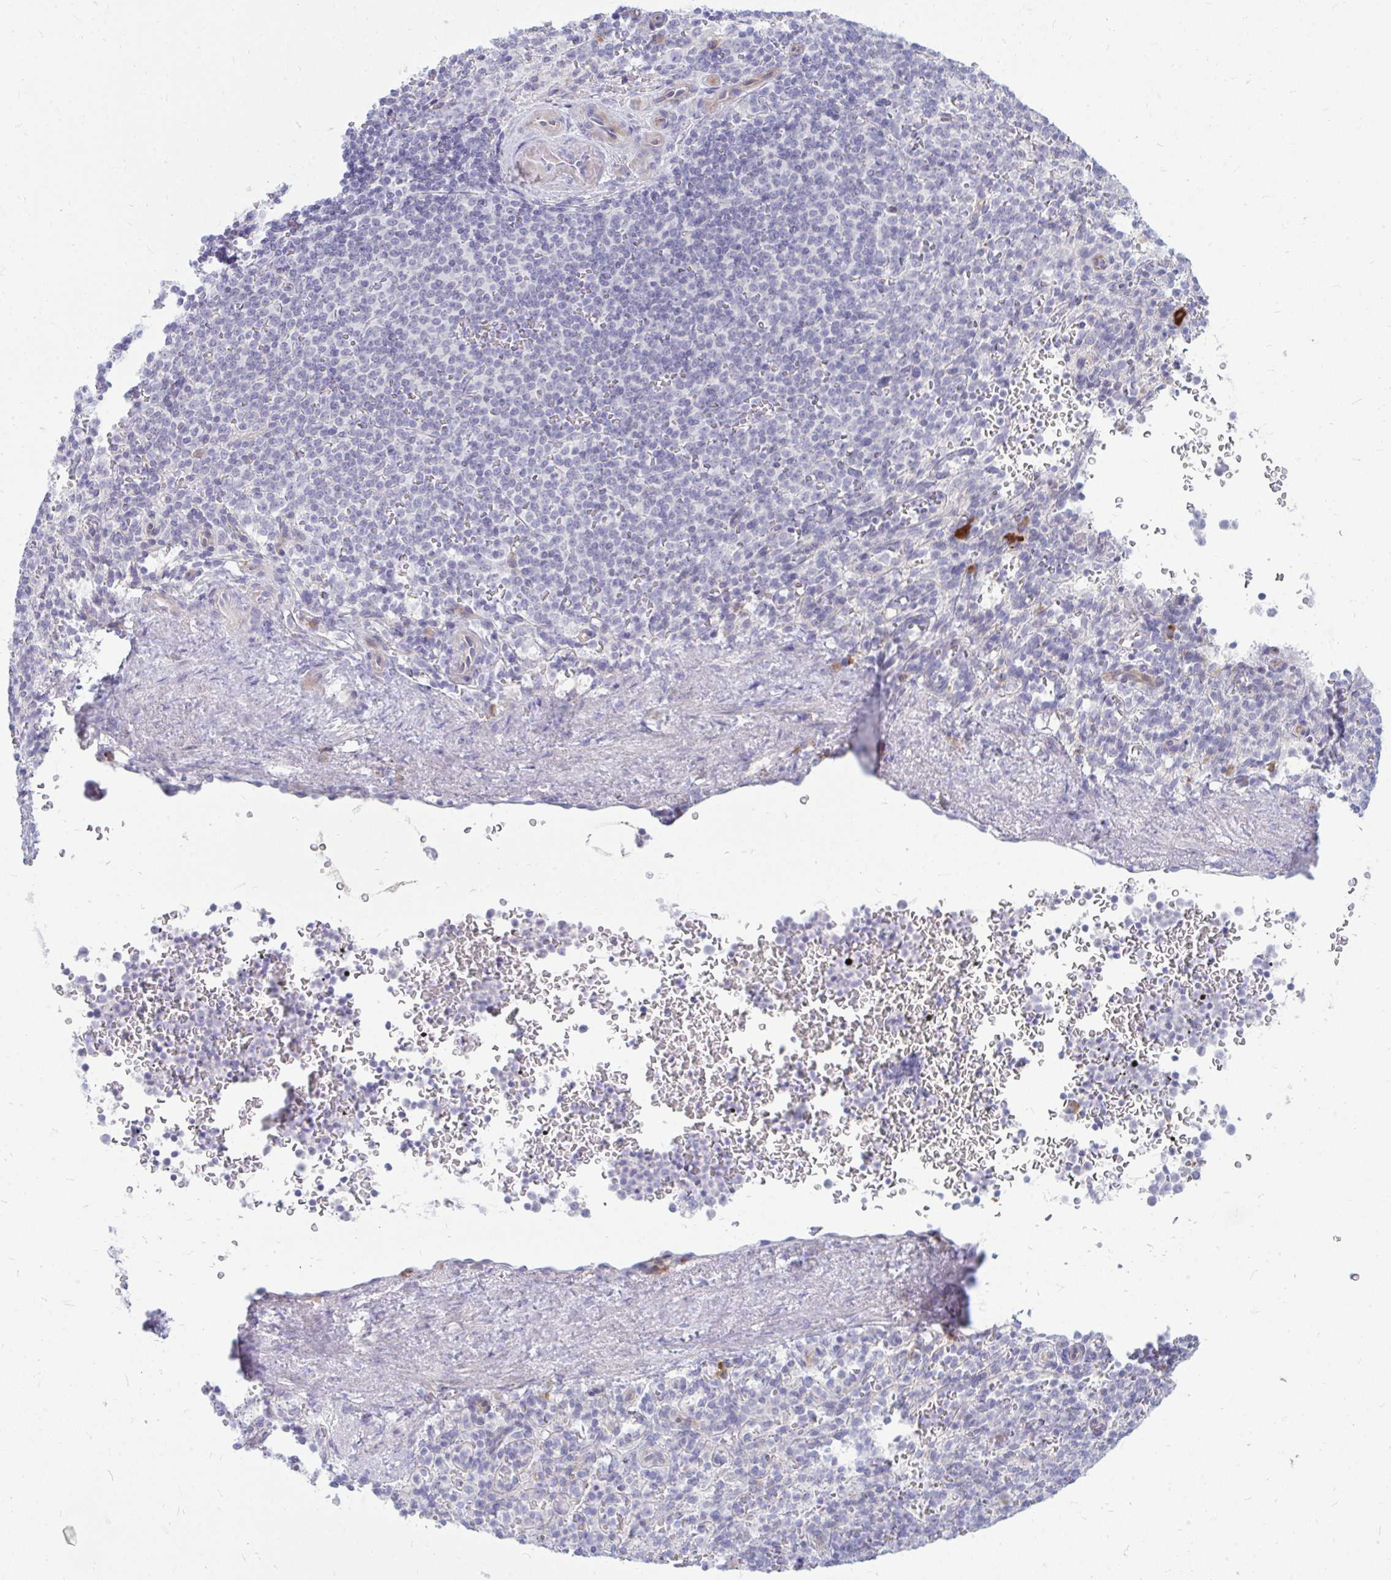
{"staining": {"intensity": "negative", "quantity": "none", "location": "none"}, "tissue": "spleen", "cell_type": "Cells in red pulp", "image_type": "normal", "snomed": [{"axis": "morphology", "description": "Normal tissue, NOS"}, {"axis": "topography", "description": "Spleen"}], "caption": "DAB immunohistochemical staining of unremarkable spleen demonstrates no significant expression in cells in red pulp.", "gene": "TSPEAR", "patient": {"sex": "female", "age": 74}}